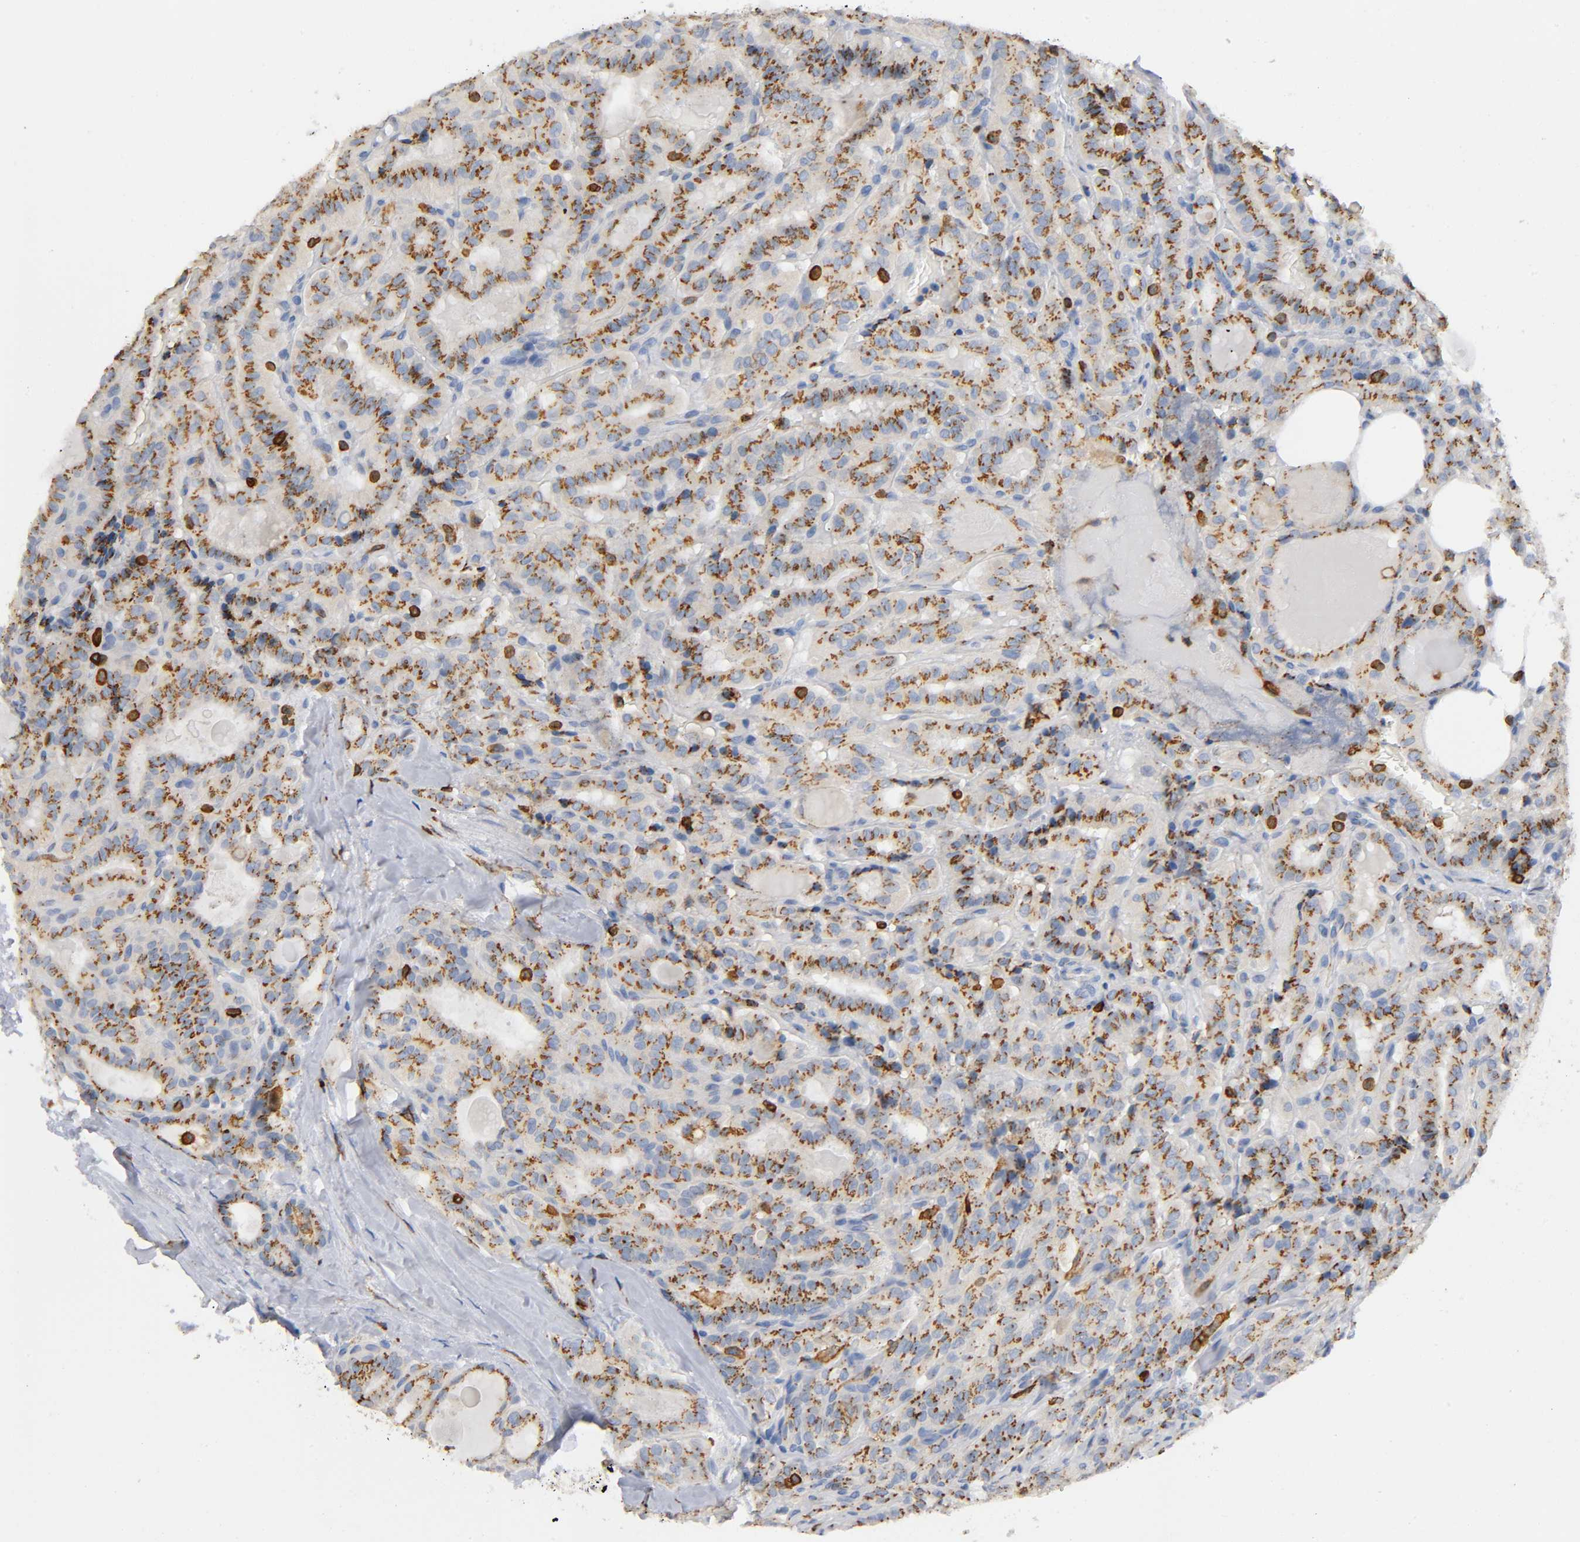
{"staining": {"intensity": "moderate", "quantity": ">75%", "location": "cytoplasmic/membranous"}, "tissue": "thyroid cancer", "cell_type": "Tumor cells", "image_type": "cancer", "snomed": [{"axis": "morphology", "description": "Papillary adenocarcinoma, NOS"}, {"axis": "topography", "description": "Thyroid gland"}], "caption": "This is an image of immunohistochemistry staining of papillary adenocarcinoma (thyroid), which shows moderate expression in the cytoplasmic/membranous of tumor cells.", "gene": "CAPN10", "patient": {"sex": "male", "age": 77}}